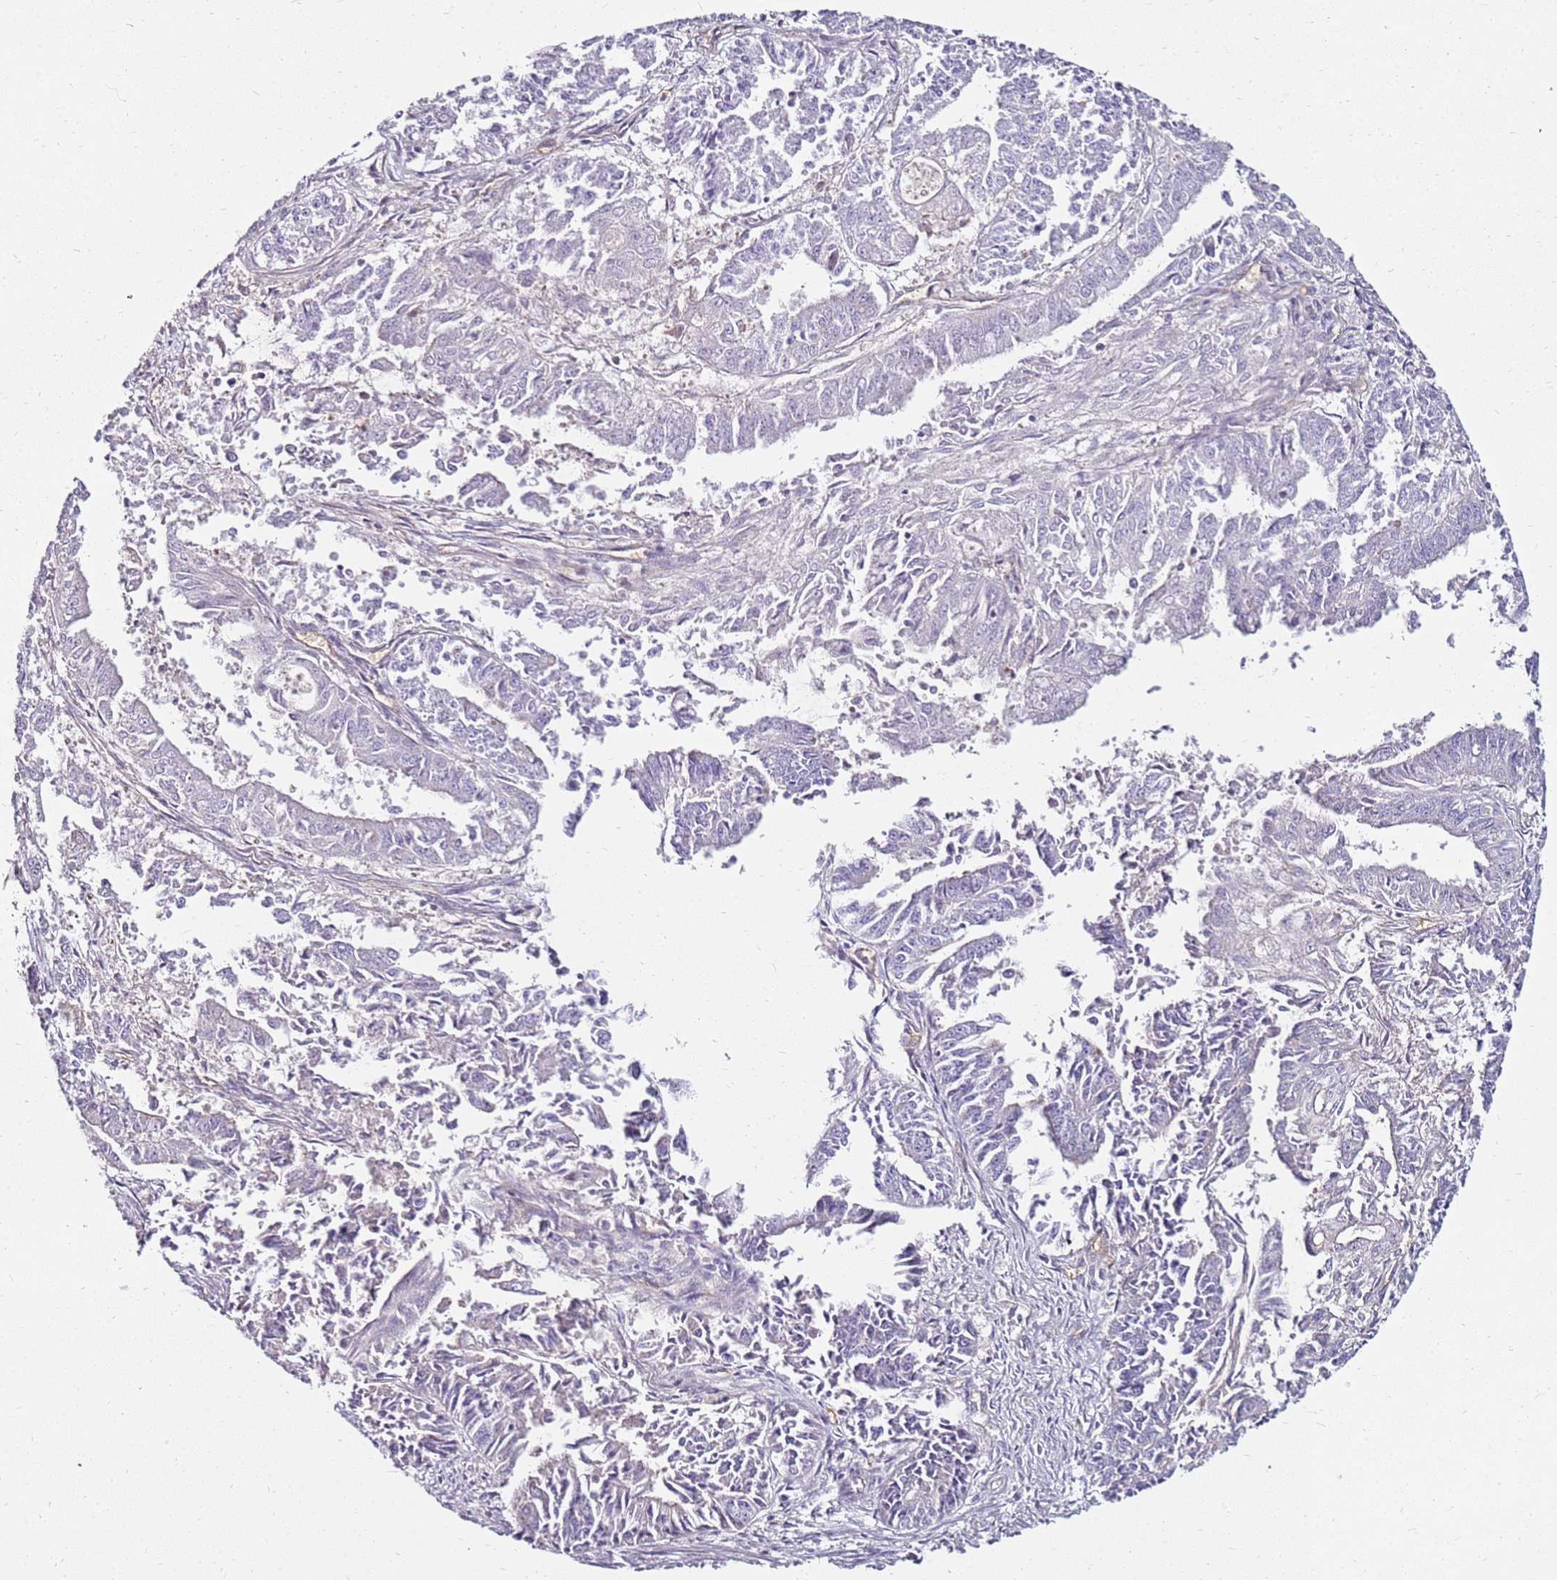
{"staining": {"intensity": "negative", "quantity": "none", "location": "none"}, "tissue": "endometrial cancer", "cell_type": "Tumor cells", "image_type": "cancer", "snomed": [{"axis": "morphology", "description": "Adenocarcinoma, NOS"}, {"axis": "topography", "description": "Endometrium"}], "caption": "DAB (3,3'-diaminobenzidine) immunohistochemical staining of endometrial cancer (adenocarcinoma) displays no significant expression in tumor cells.", "gene": "RNF11", "patient": {"sex": "female", "age": 73}}